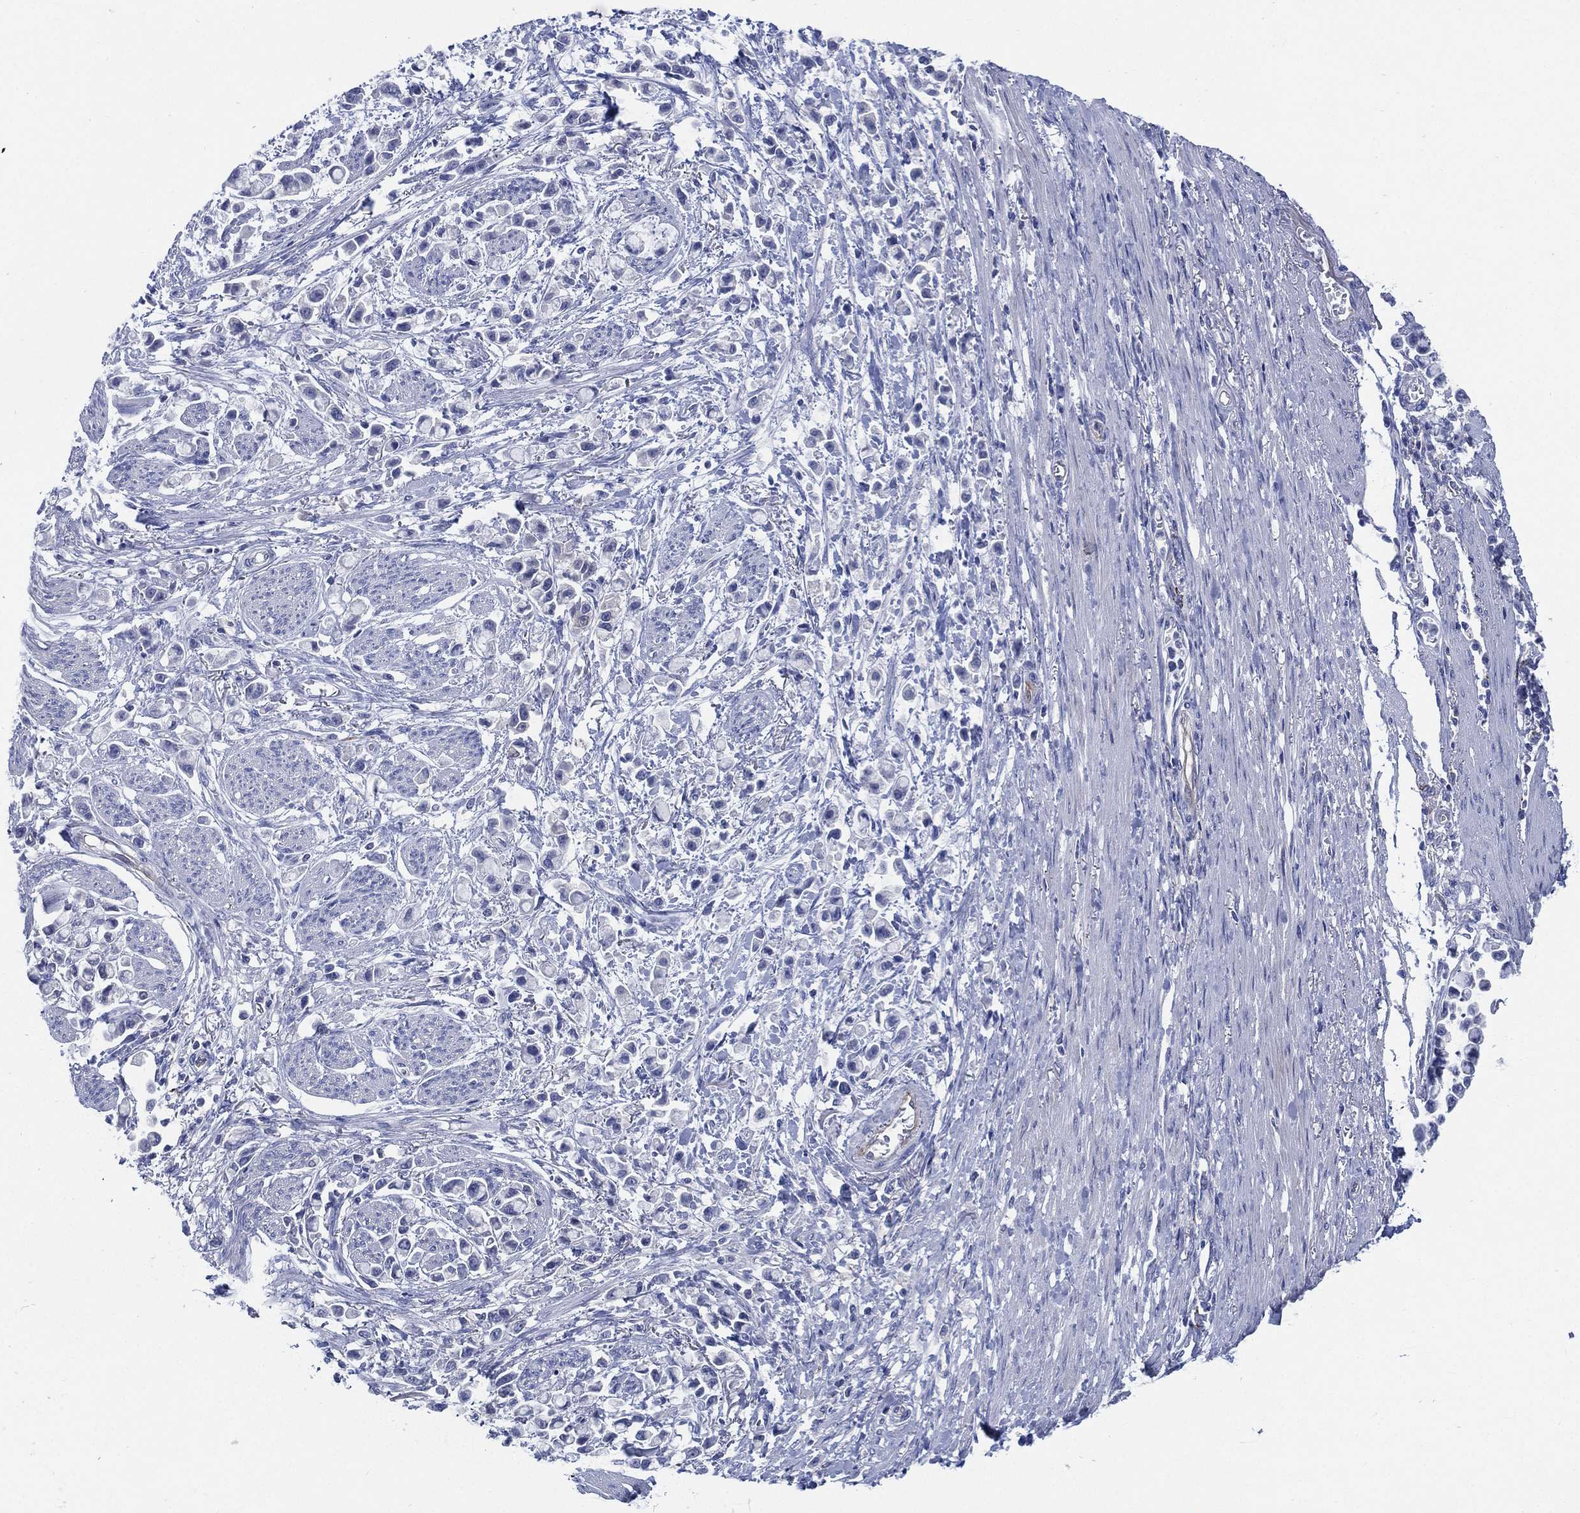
{"staining": {"intensity": "negative", "quantity": "none", "location": "none"}, "tissue": "stomach cancer", "cell_type": "Tumor cells", "image_type": "cancer", "snomed": [{"axis": "morphology", "description": "Adenocarcinoma, NOS"}, {"axis": "topography", "description": "Stomach"}], "caption": "Immunohistochemical staining of human stomach cancer (adenocarcinoma) demonstrates no significant positivity in tumor cells.", "gene": "C5orf46", "patient": {"sex": "female", "age": 81}}